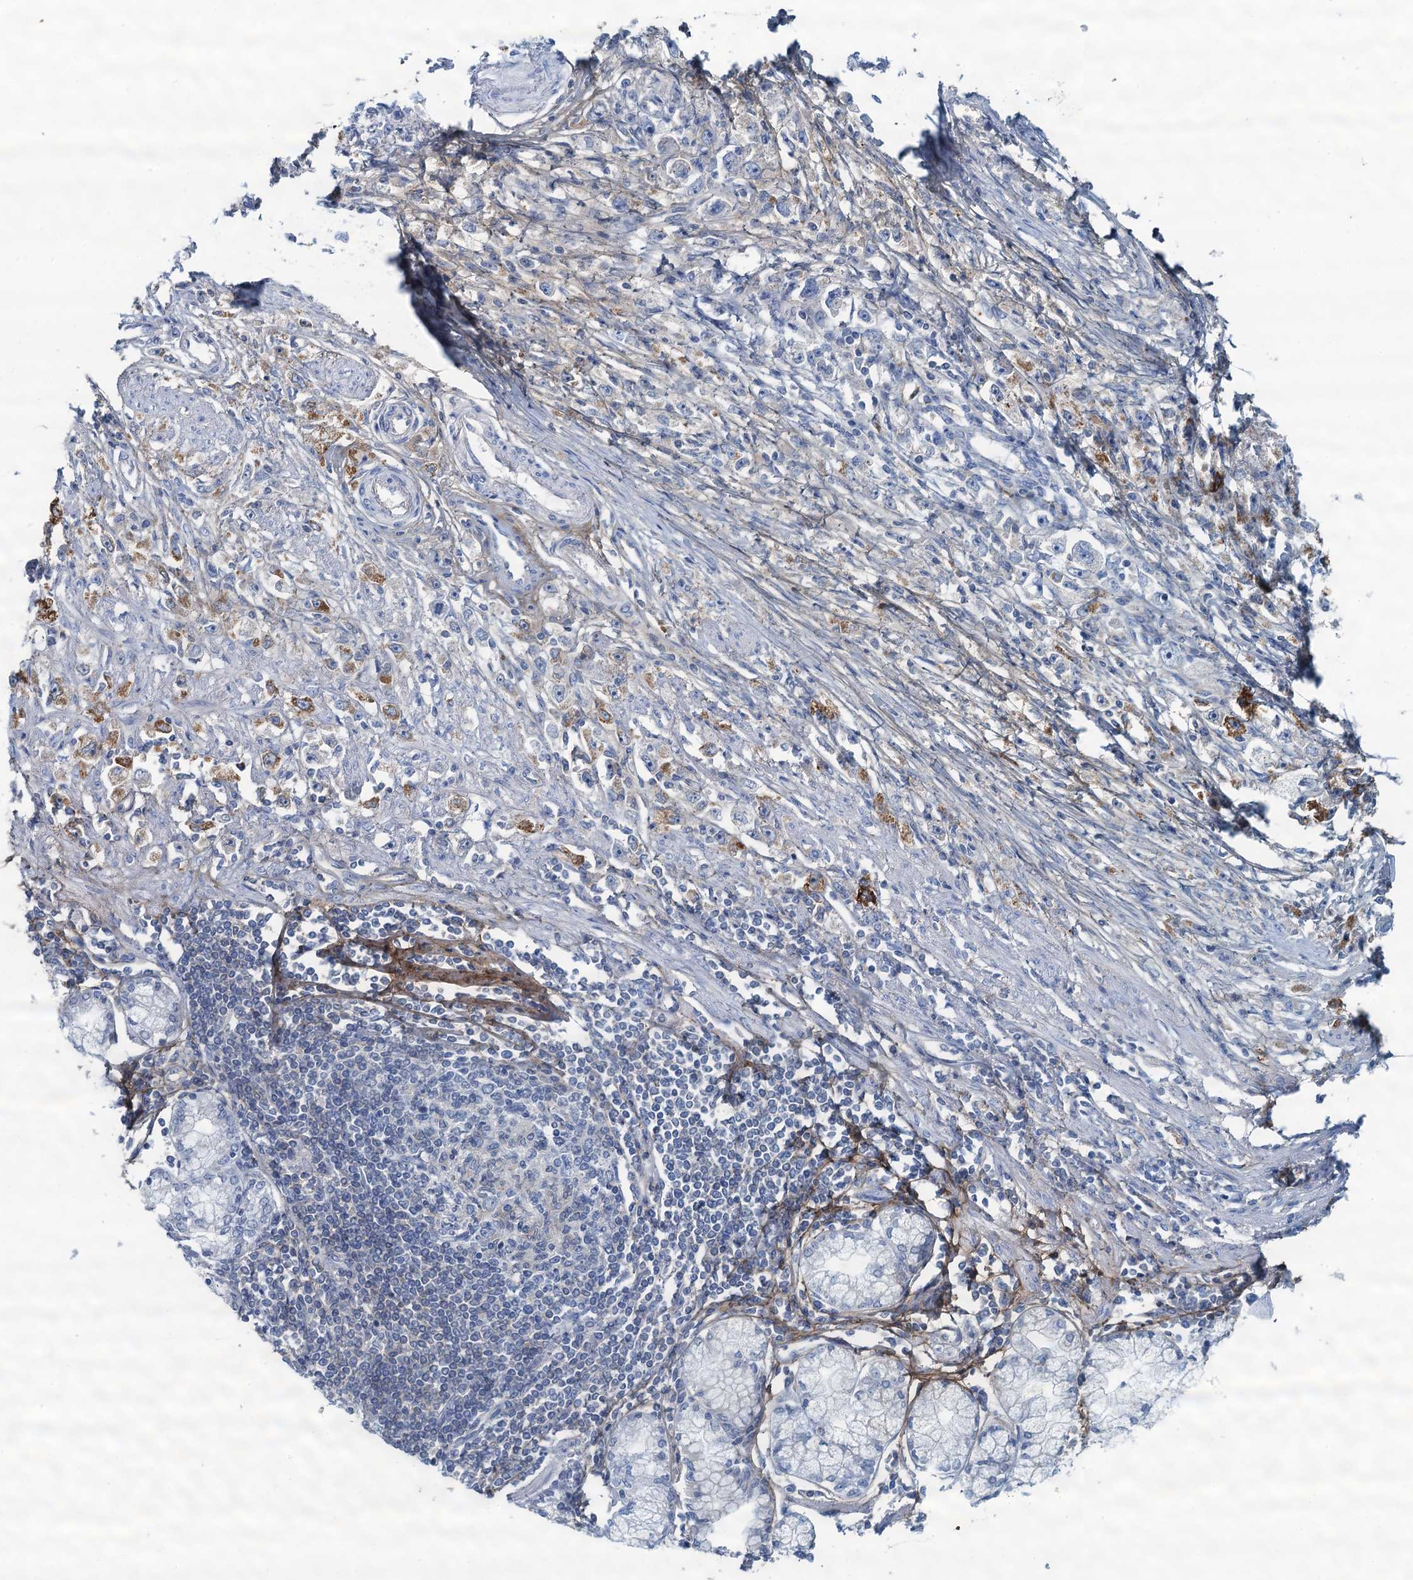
{"staining": {"intensity": "negative", "quantity": "none", "location": "none"}, "tissue": "stomach cancer", "cell_type": "Tumor cells", "image_type": "cancer", "snomed": [{"axis": "morphology", "description": "Adenocarcinoma, NOS"}, {"axis": "topography", "description": "Stomach"}], "caption": "Adenocarcinoma (stomach) was stained to show a protein in brown. There is no significant positivity in tumor cells. (Stains: DAB IHC with hematoxylin counter stain, Microscopy: brightfield microscopy at high magnification).", "gene": "THAP10", "patient": {"sex": "female", "age": 59}}